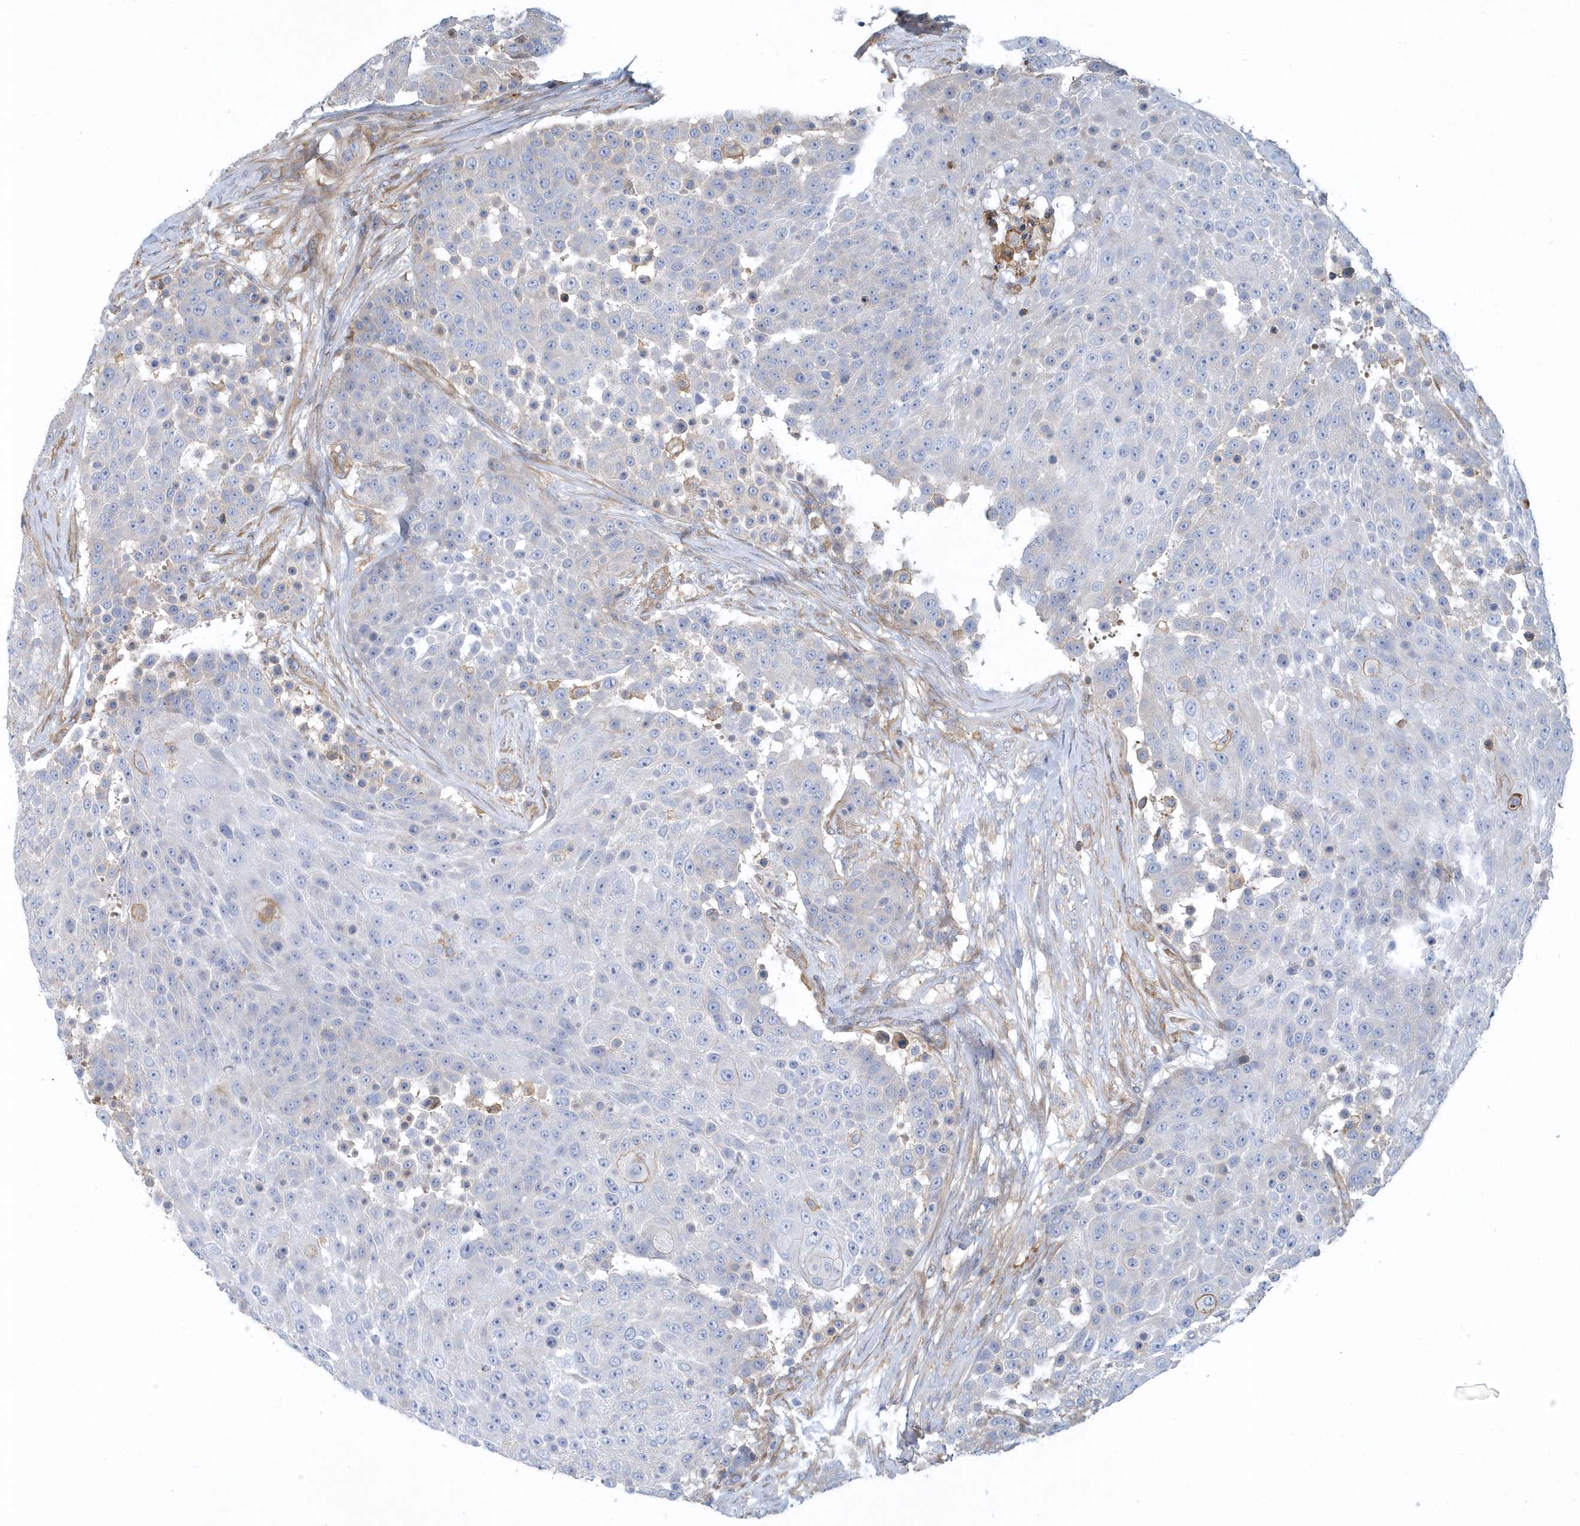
{"staining": {"intensity": "negative", "quantity": "none", "location": "none"}, "tissue": "urothelial cancer", "cell_type": "Tumor cells", "image_type": "cancer", "snomed": [{"axis": "morphology", "description": "Urothelial carcinoma, High grade"}, {"axis": "topography", "description": "Urinary bladder"}], "caption": "An immunohistochemistry (IHC) histopathology image of urothelial carcinoma (high-grade) is shown. There is no staining in tumor cells of urothelial carcinoma (high-grade).", "gene": "ARAP2", "patient": {"sex": "female", "age": 63}}